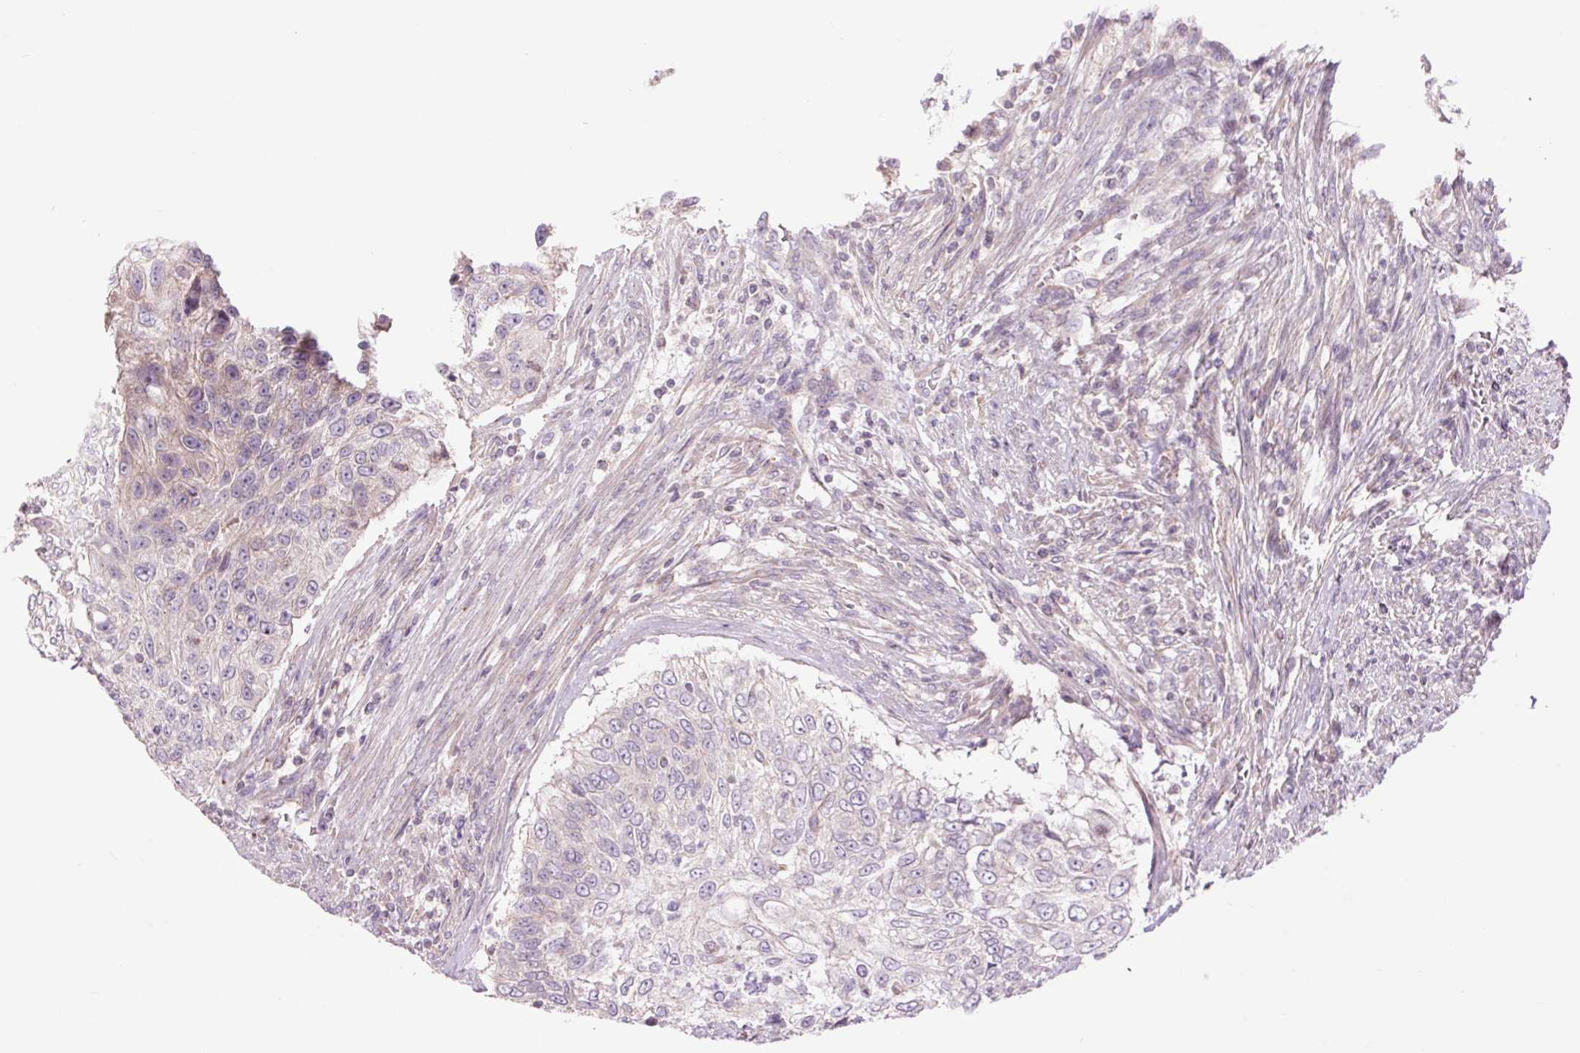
{"staining": {"intensity": "negative", "quantity": "none", "location": "none"}, "tissue": "urothelial cancer", "cell_type": "Tumor cells", "image_type": "cancer", "snomed": [{"axis": "morphology", "description": "Urothelial carcinoma, High grade"}, {"axis": "topography", "description": "Urinary bladder"}], "caption": "This is an IHC histopathology image of human urothelial cancer. There is no positivity in tumor cells.", "gene": "CTNNA3", "patient": {"sex": "female", "age": 60}}